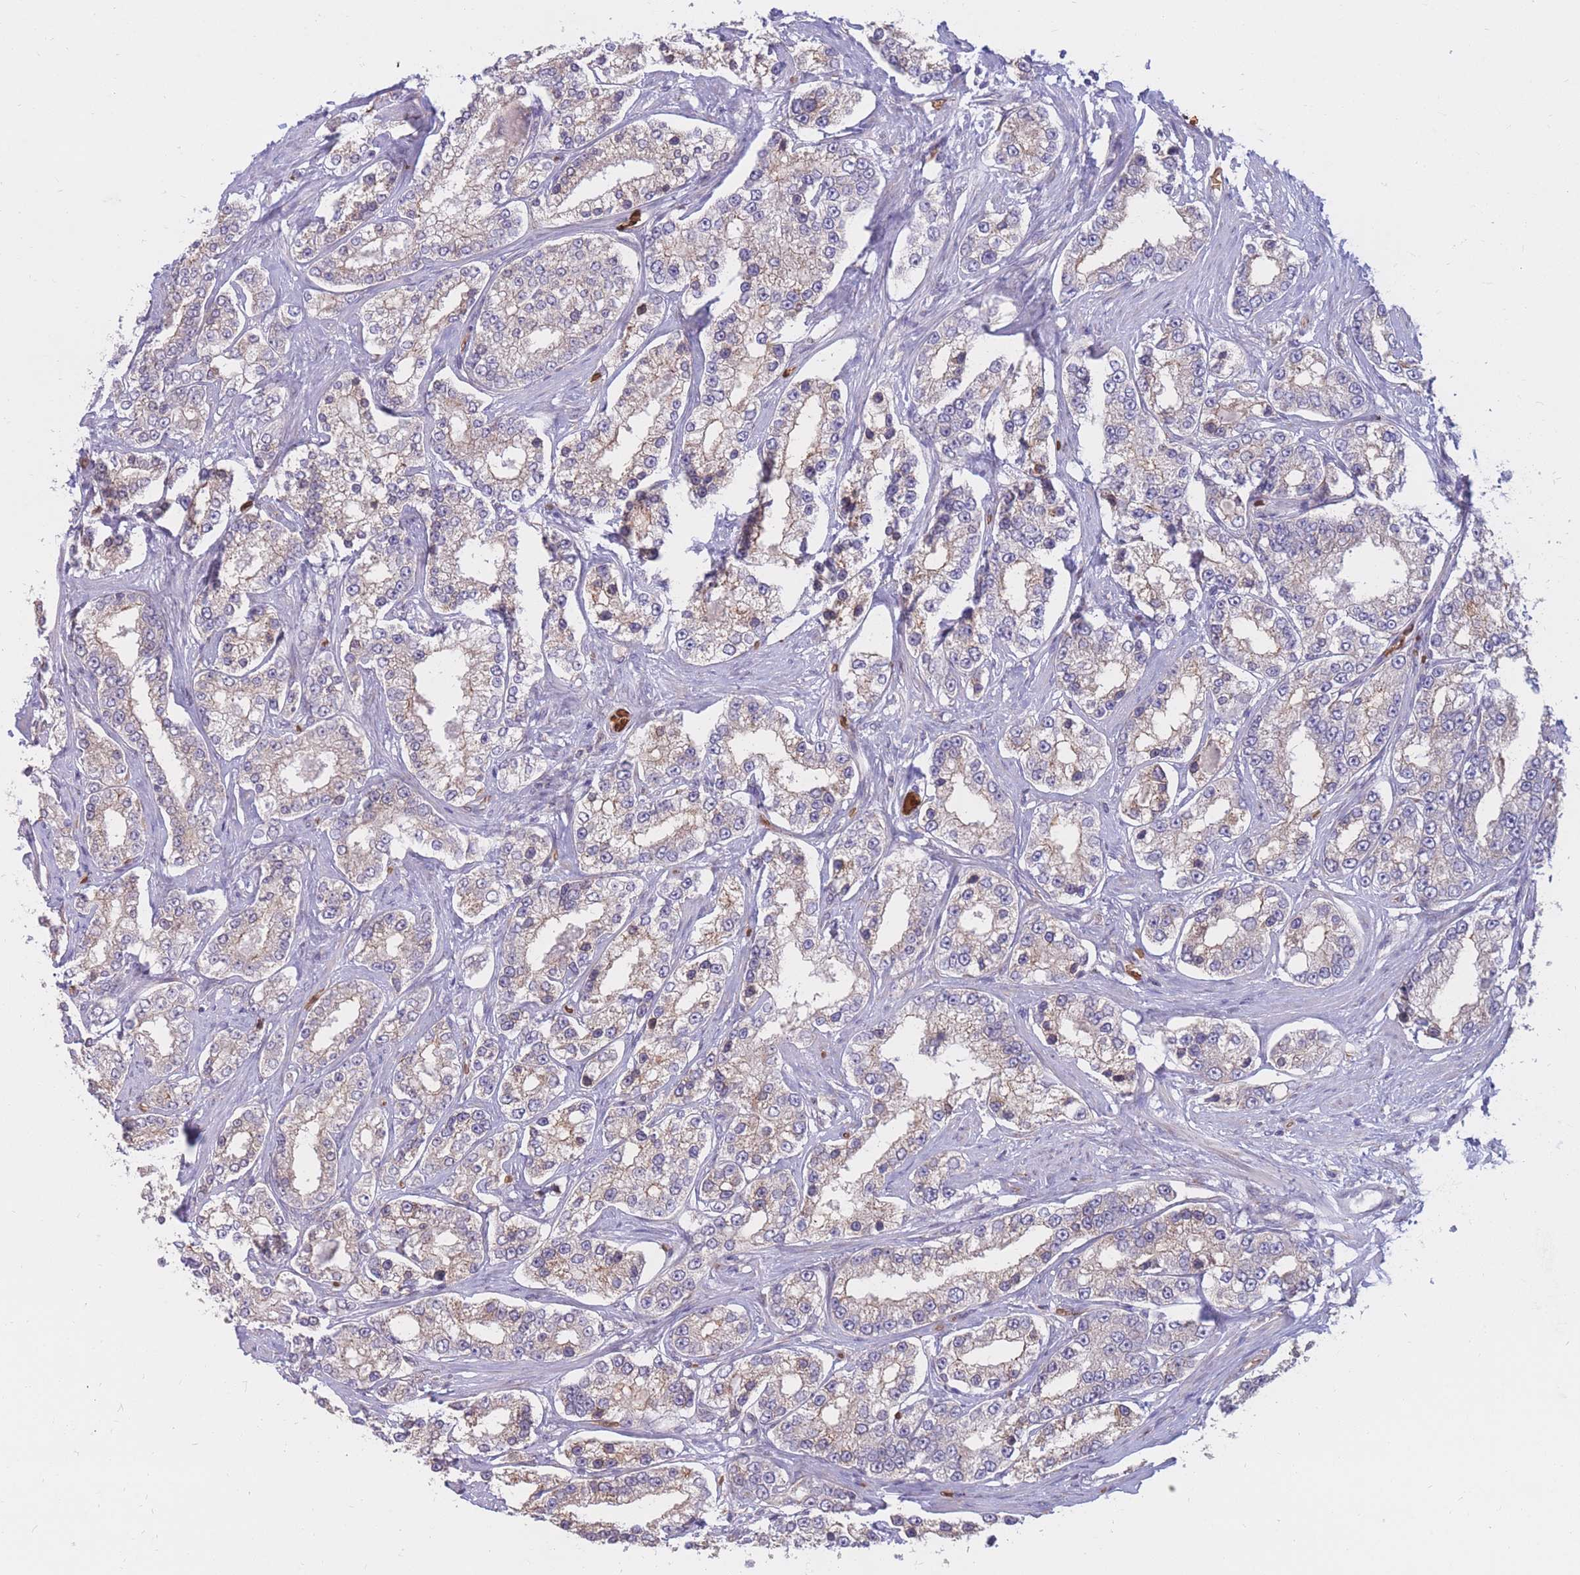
{"staining": {"intensity": "weak", "quantity": "<25%", "location": "cytoplasmic/membranous"}, "tissue": "prostate cancer", "cell_type": "Tumor cells", "image_type": "cancer", "snomed": [{"axis": "morphology", "description": "Normal tissue, NOS"}, {"axis": "morphology", "description": "Adenocarcinoma, High grade"}, {"axis": "topography", "description": "Prostate"}], "caption": "High power microscopy histopathology image of an immunohistochemistry (IHC) histopathology image of prostate cancer, revealing no significant positivity in tumor cells.", "gene": "ATP10D", "patient": {"sex": "male", "age": 83}}